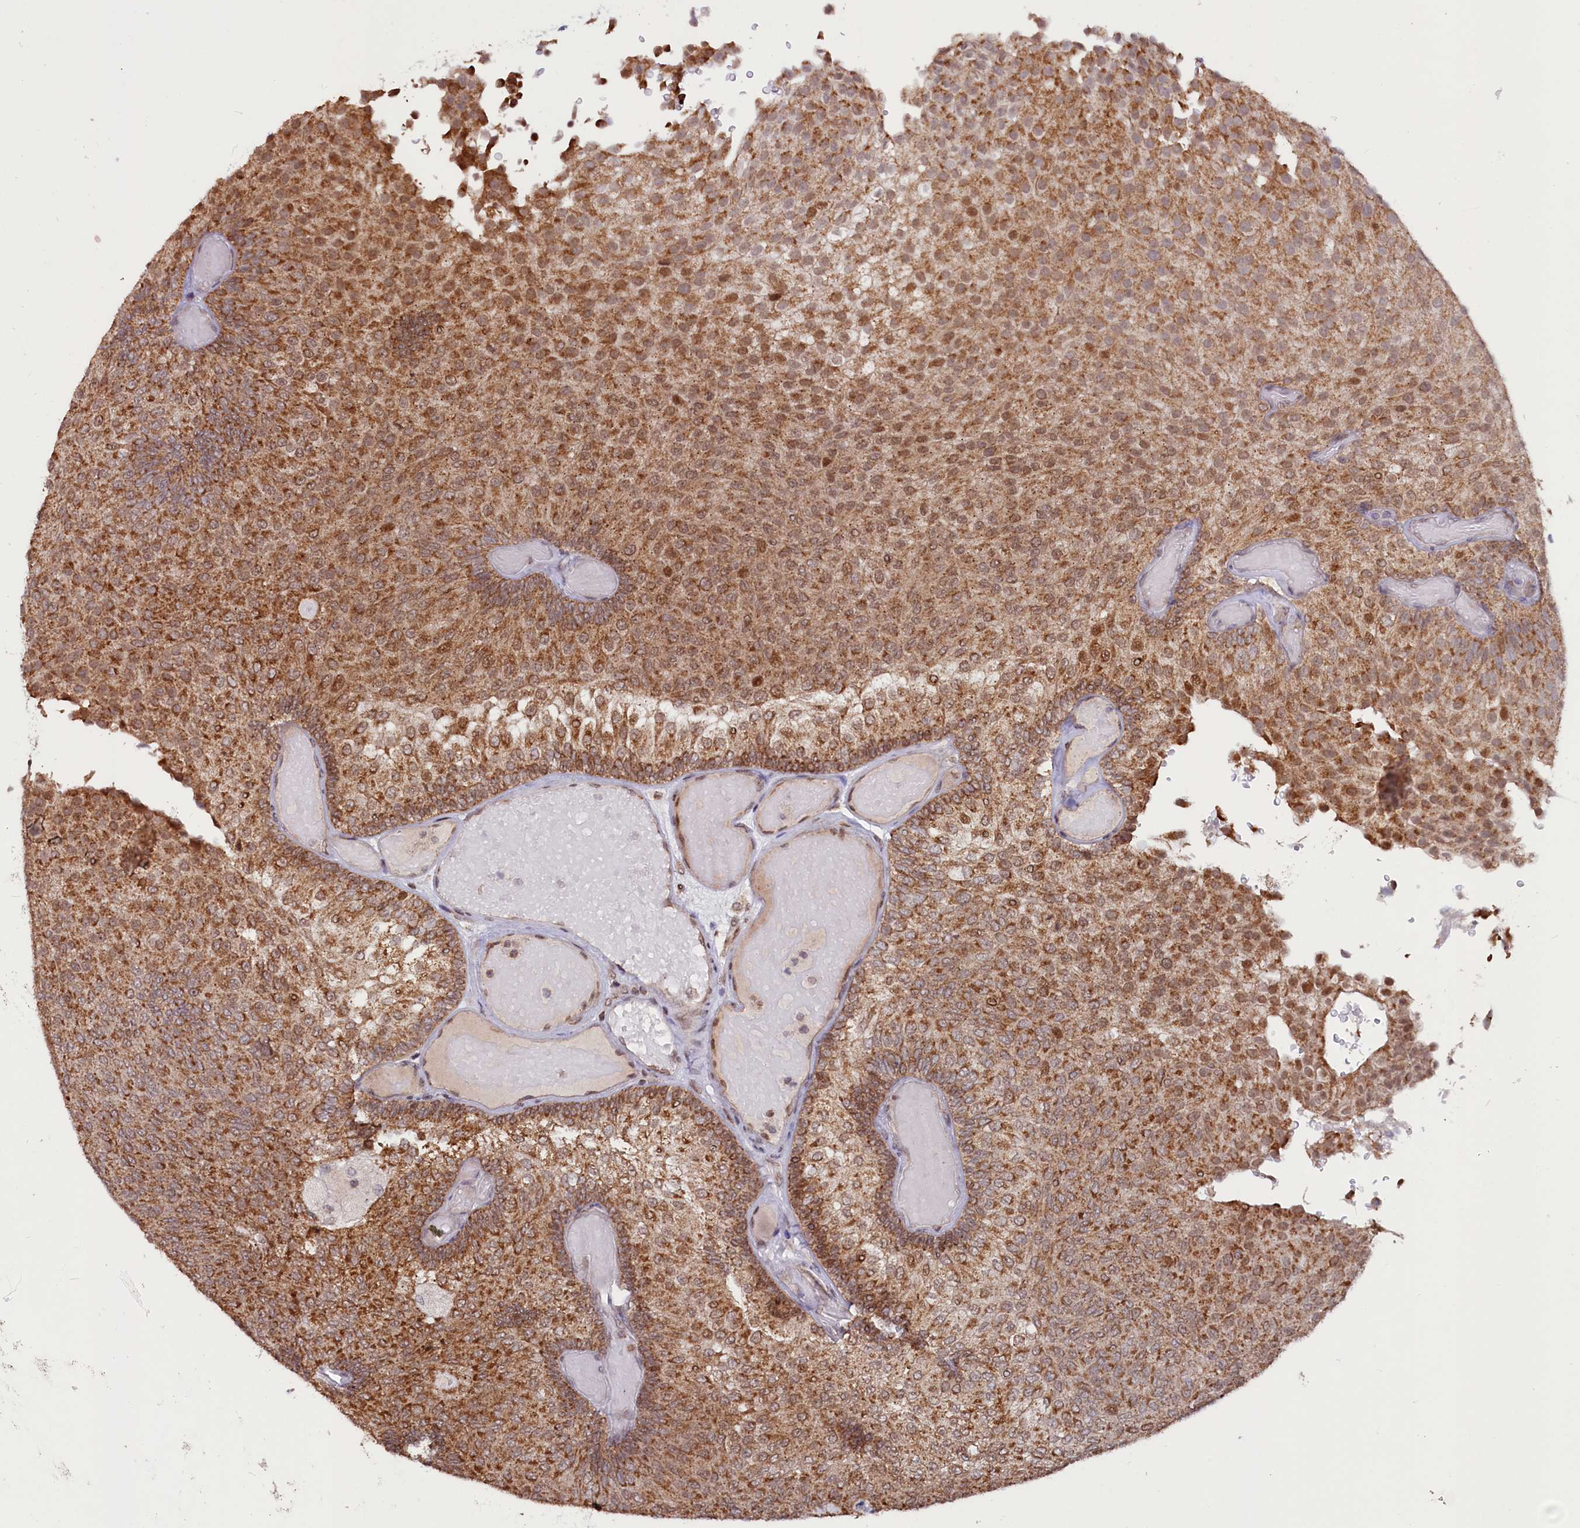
{"staining": {"intensity": "moderate", "quantity": ">75%", "location": "cytoplasmic/membranous"}, "tissue": "urothelial cancer", "cell_type": "Tumor cells", "image_type": "cancer", "snomed": [{"axis": "morphology", "description": "Urothelial carcinoma, Low grade"}, {"axis": "topography", "description": "Urinary bladder"}], "caption": "DAB (3,3'-diaminobenzidine) immunohistochemical staining of human urothelial cancer demonstrates moderate cytoplasmic/membranous protein expression in about >75% of tumor cells.", "gene": "PHC3", "patient": {"sex": "male", "age": 78}}